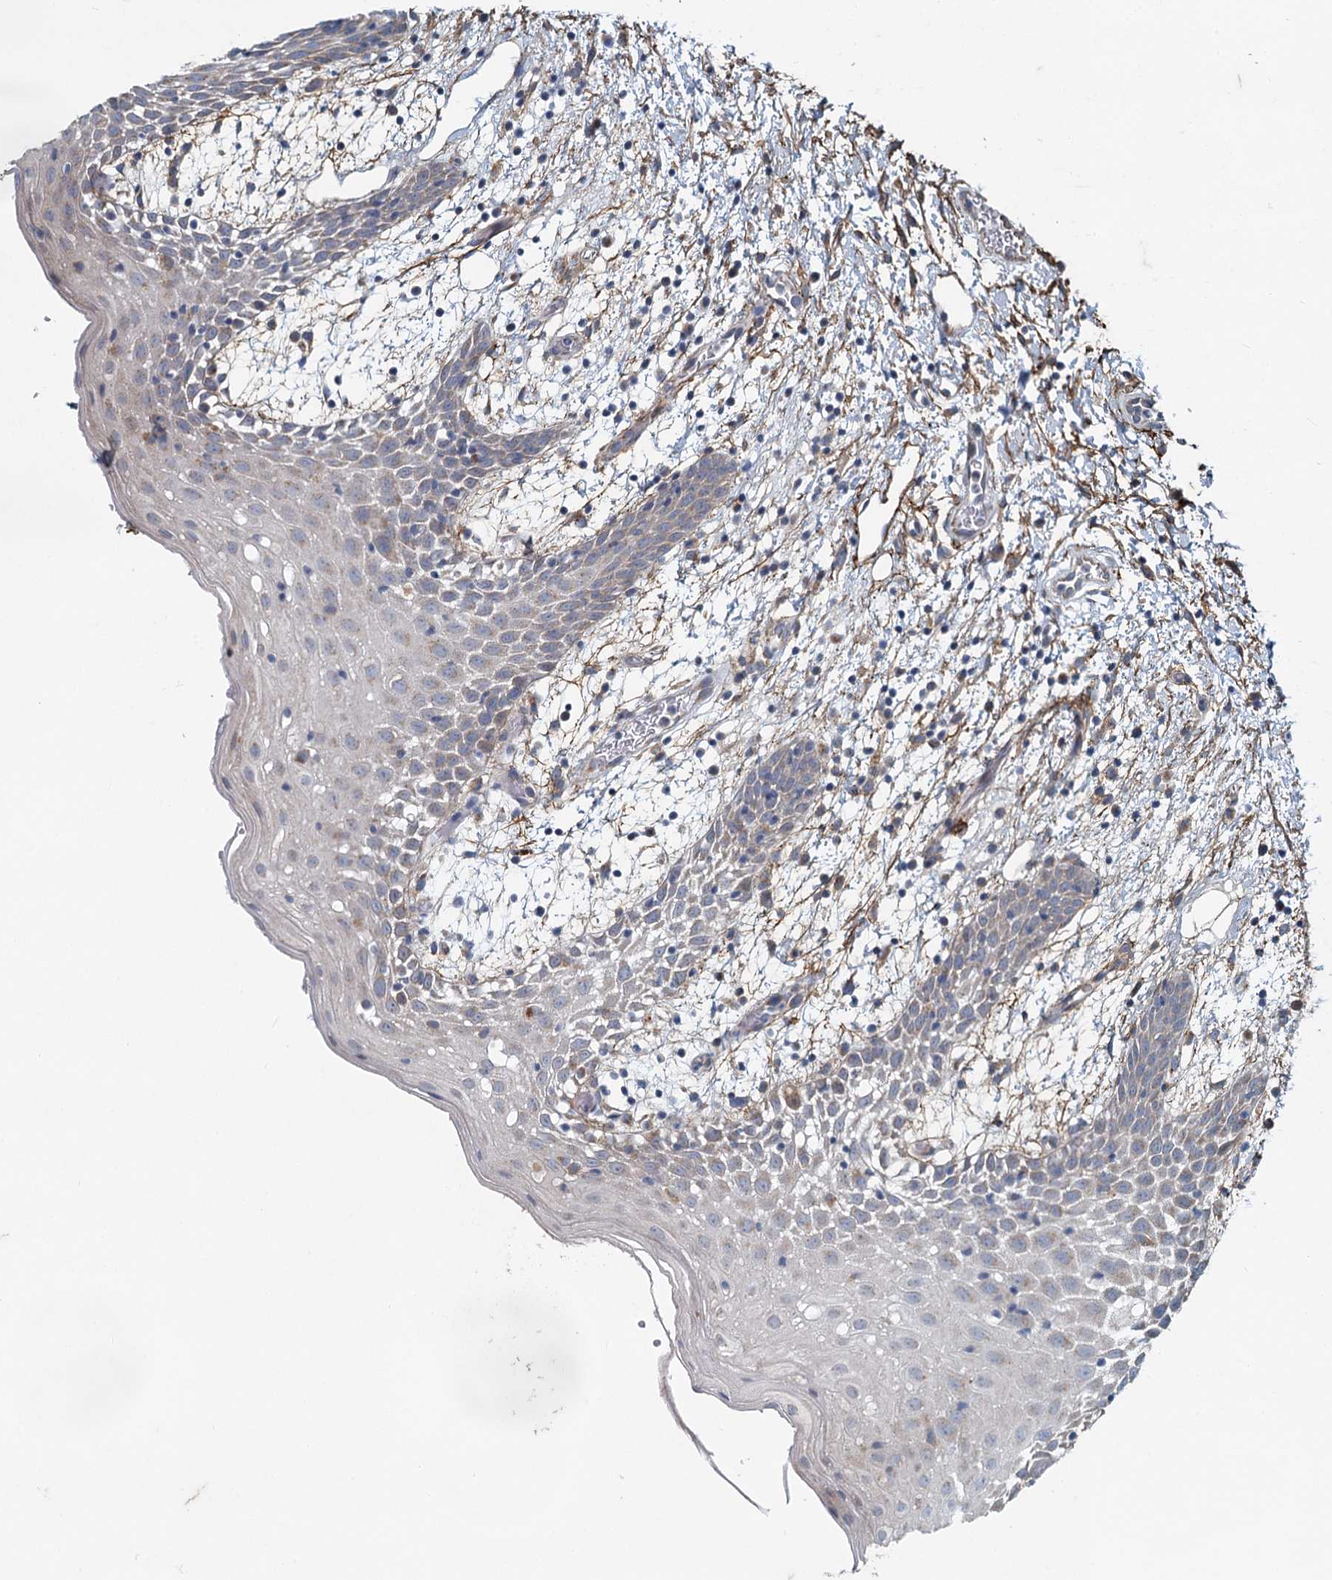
{"staining": {"intensity": "weak", "quantity": "<25%", "location": "cytoplasmic/membranous"}, "tissue": "oral mucosa", "cell_type": "Squamous epithelial cells", "image_type": "normal", "snomed": [{"axis": "morphology", "description": "Normal tissue, NOS"}, {"axis": "topography", "description": "Skeletal muscle"}, {"axis": "topography", "description": "Oral tissue"}, {"axis": "topography", "description": "Salivary gland"}, {"axis": "topography", "description": "Peripheral nerve tissue"}], "caption": "IHC of normal human oral mucosa reveals no positivity in squamous epithelial cells. (DAB (3,3'-diaminobenzidine) IHC with hematoxylin counter stain).", "gene": "ADCY2", "patient": {"sex": "male", "age": 54}}